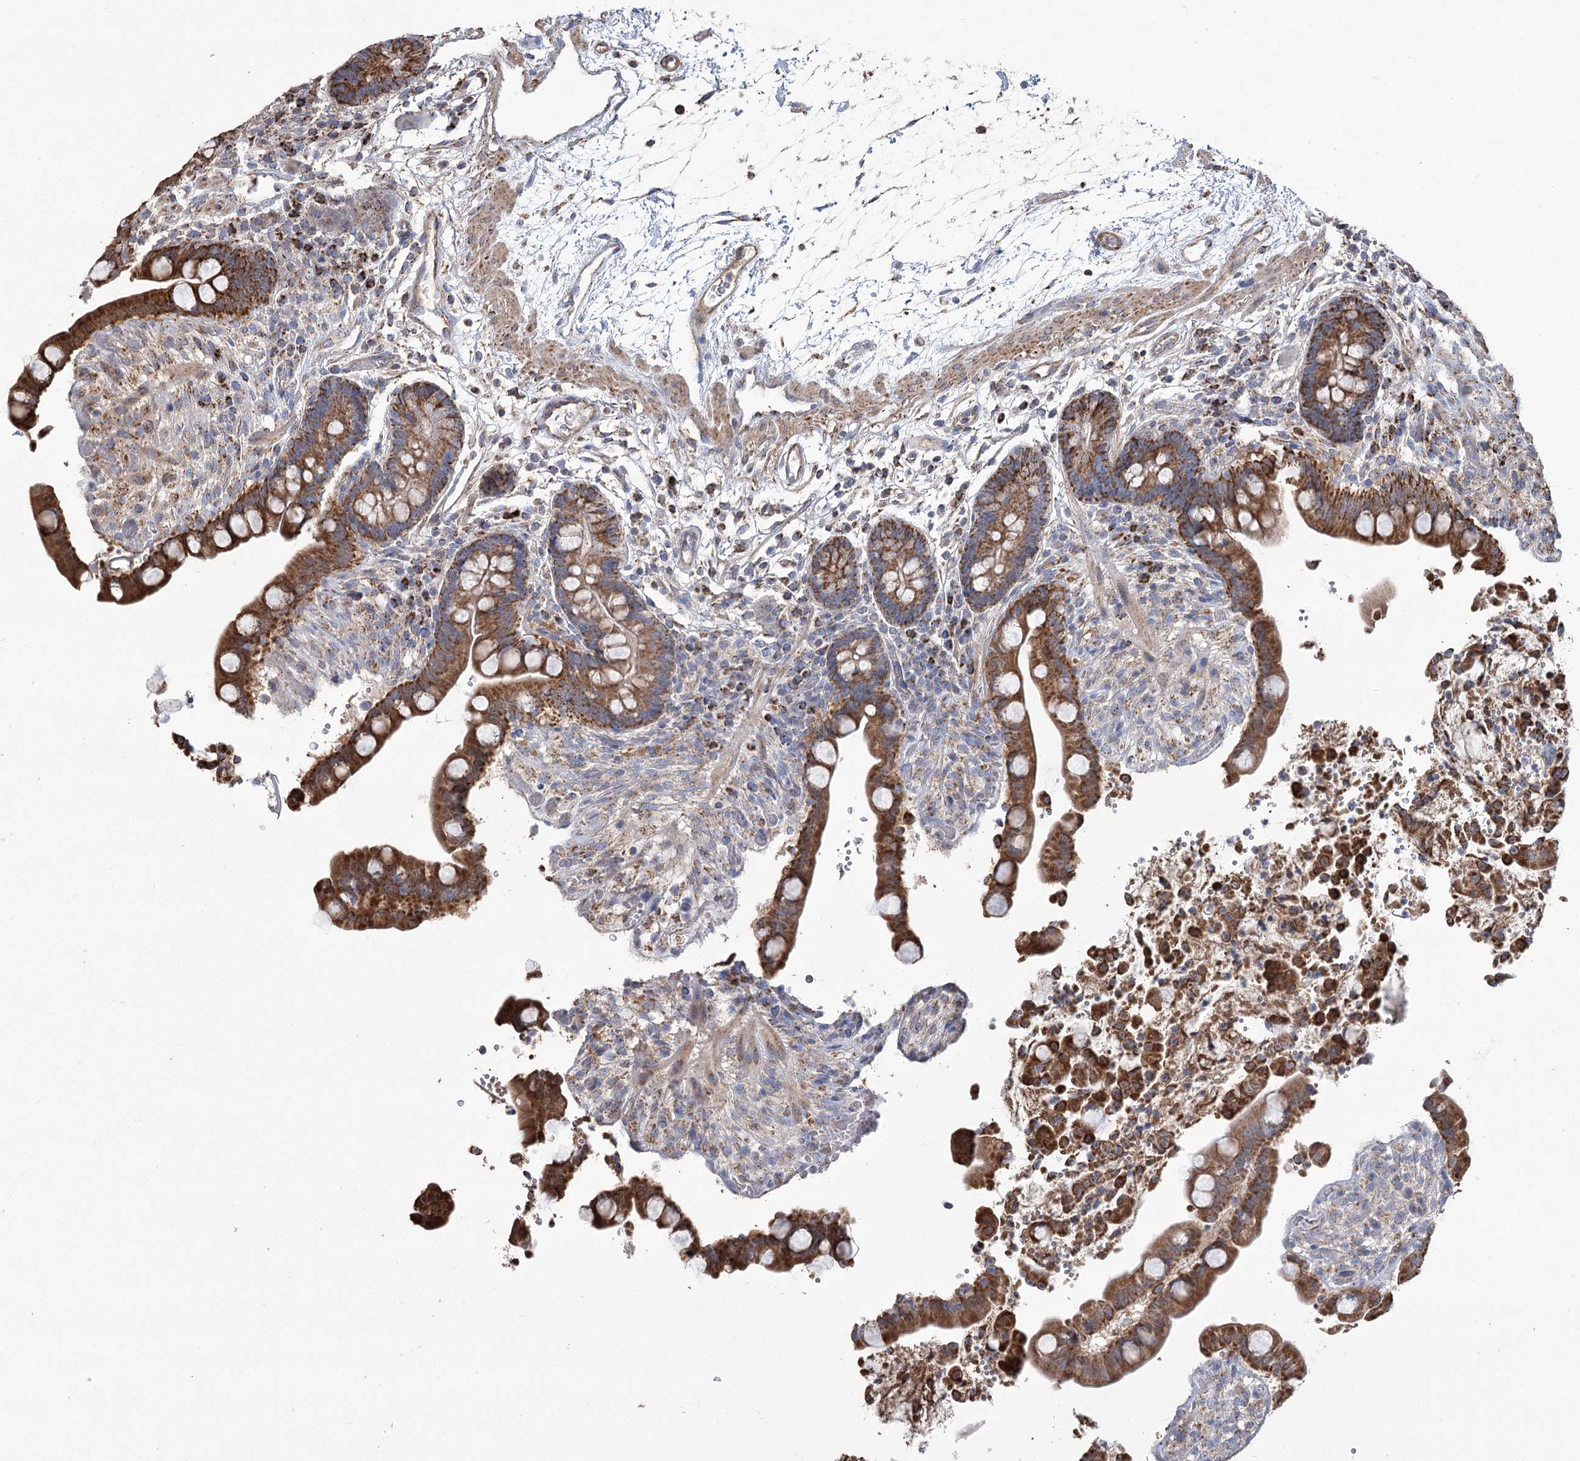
{"staining": {"intensity": "weak", "quantity": ">75%", "location": "cytoplasmic/membranous"}, "tissue": "colon", "cell_type": "Endothelial cells", "image_type": "normal", "snomed": [{"axis": "morphology", "description": "Normal tissue, NOS"}, {"axis": "topography", "description": "Colon"}], "caption": "Immunohistochemical staining of benign human colon exhibits low levels of weak cytoplasmic/membranous staining in approximately >75% of endothelial cells.", "gene": "RANBP3L", "patient": {"sex": "male", "age": 73}}